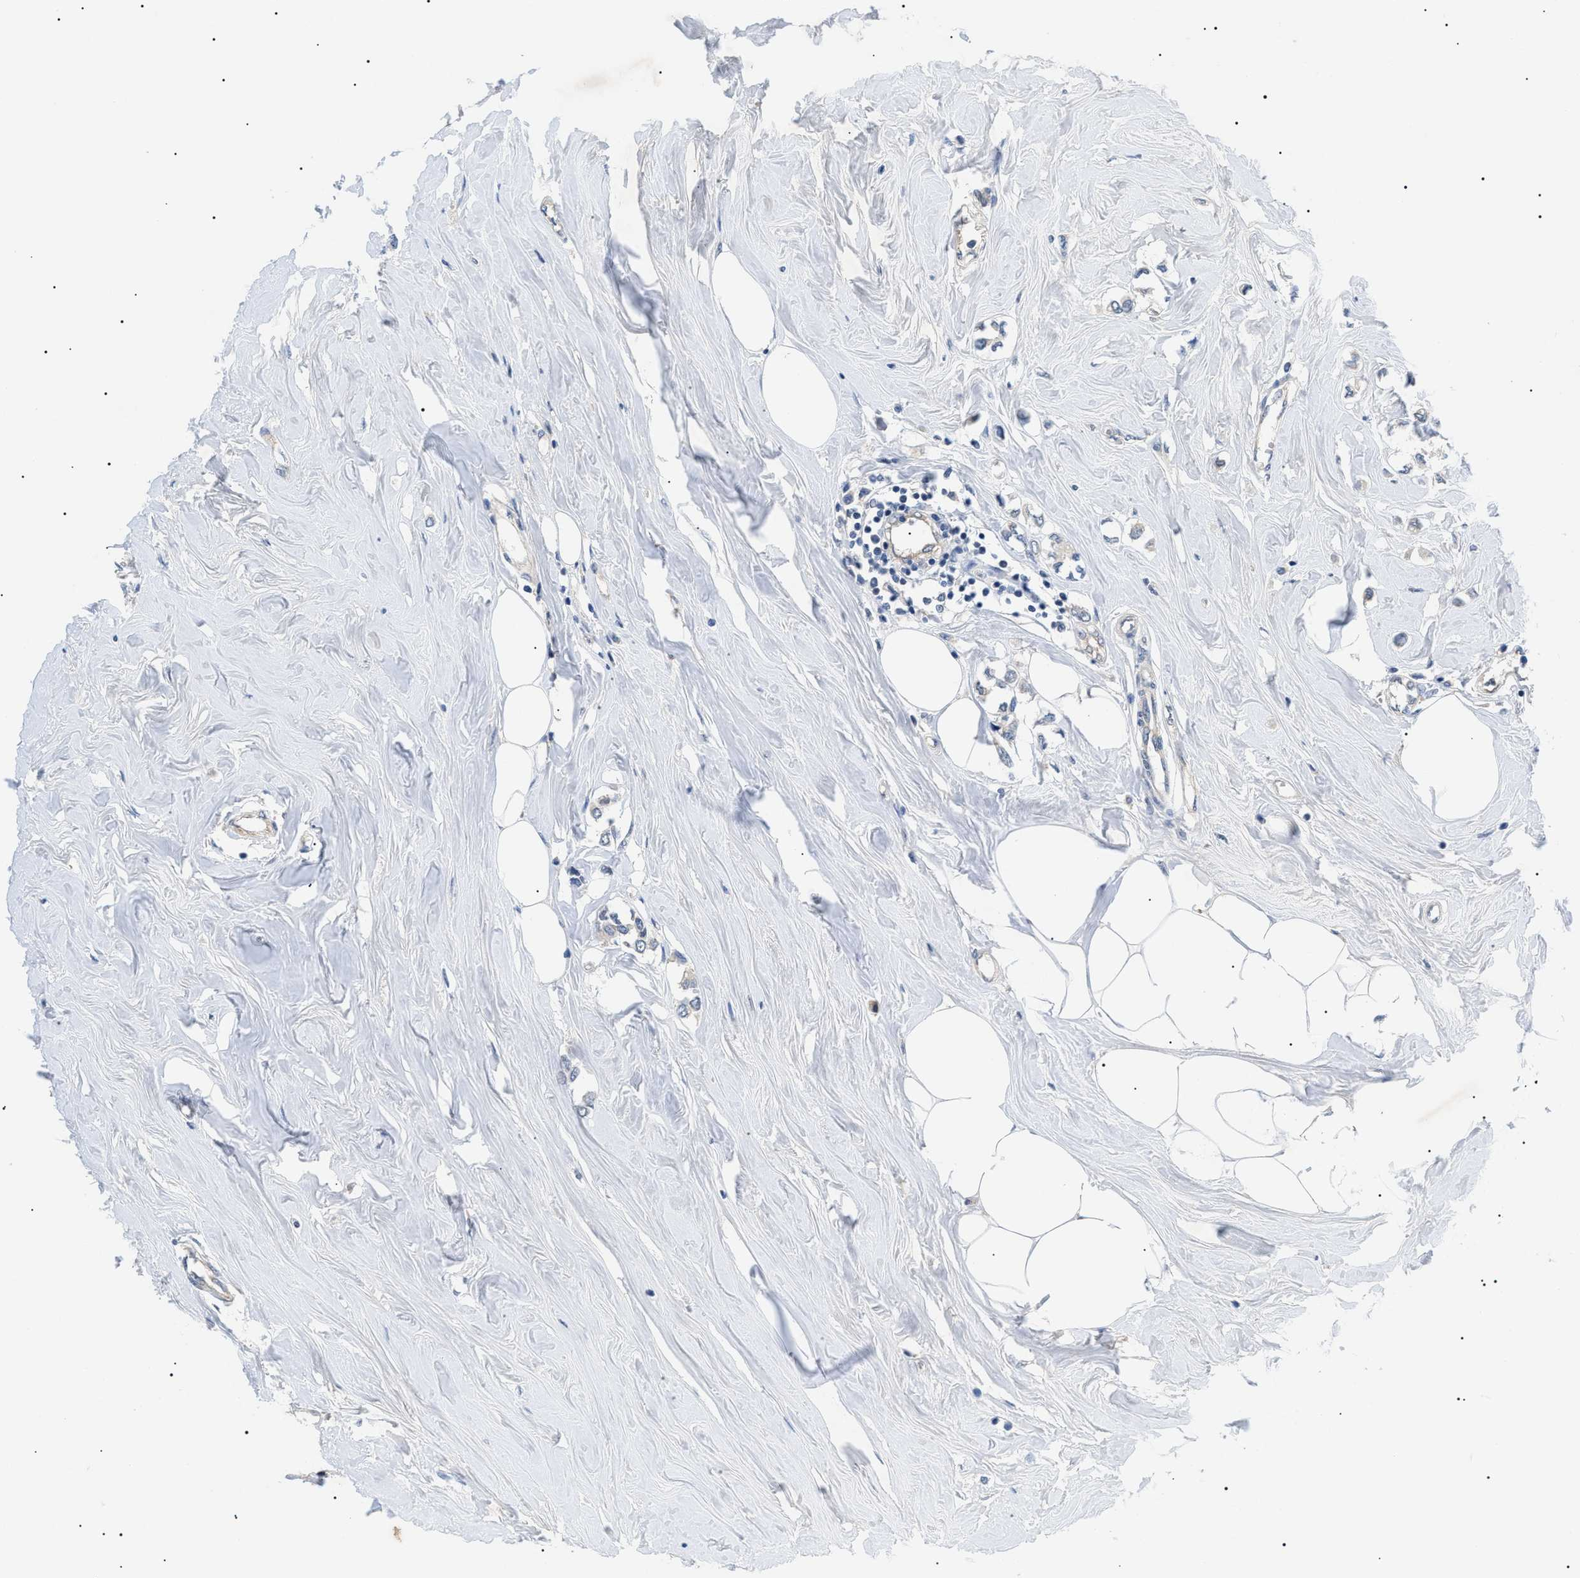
{"staining": {"intensity": "weak", "quantity": "<25%", "location": "cytoplasmic/membranous"}, "tissue": "breast cancer", "cell_type": "Tumor cells", "image_type": "cancer", "snomed": [{"axis": "morphology", "description": "Lobular carcinoma"}, {"axis": "topography", "description": "Breast"}], "caption": "The micrograph displays no staining of tumor cells in breast cancer.", "gene": "RIPK1", "patient": {"sex": "female", "age": 51}}